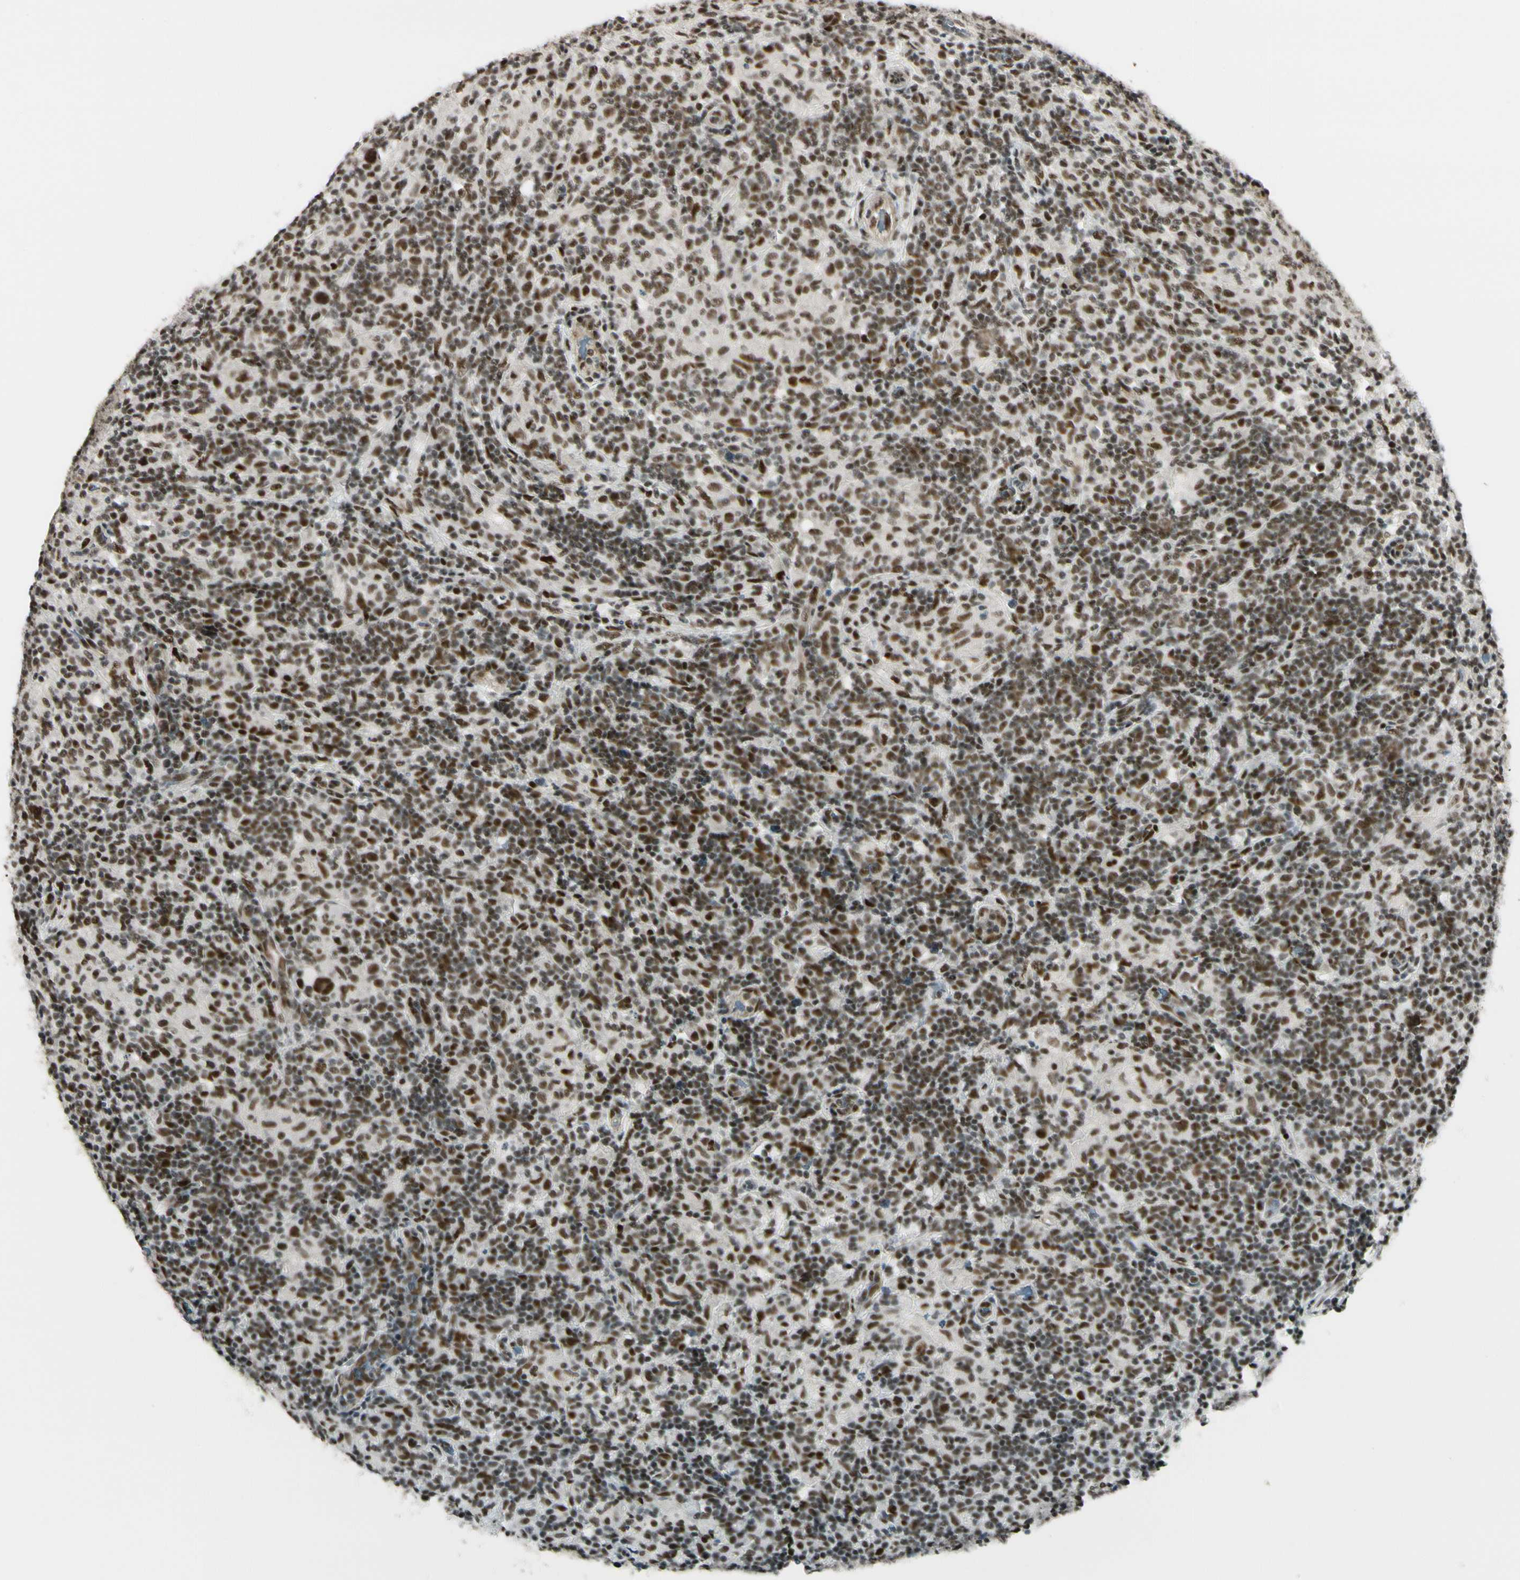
{"staining": {"intensity": "strong", "quantity": ">75%", "location": "nuclear"}, "tissue": "lymphoma", "cell_type": "Tumor cells", "image_type": "cancer", "snomed": [{"axis": "morphology", "description": "Hodgkin's disease, NOS"}, {"axis": "topography", "description": "Lymph node"}], "caption": "Lymphoma stained for a protein shows strong nuclear positivity in tumor cells.", "gene": "CHAMP1", "patient": {"sex": "male", "age": 70}}